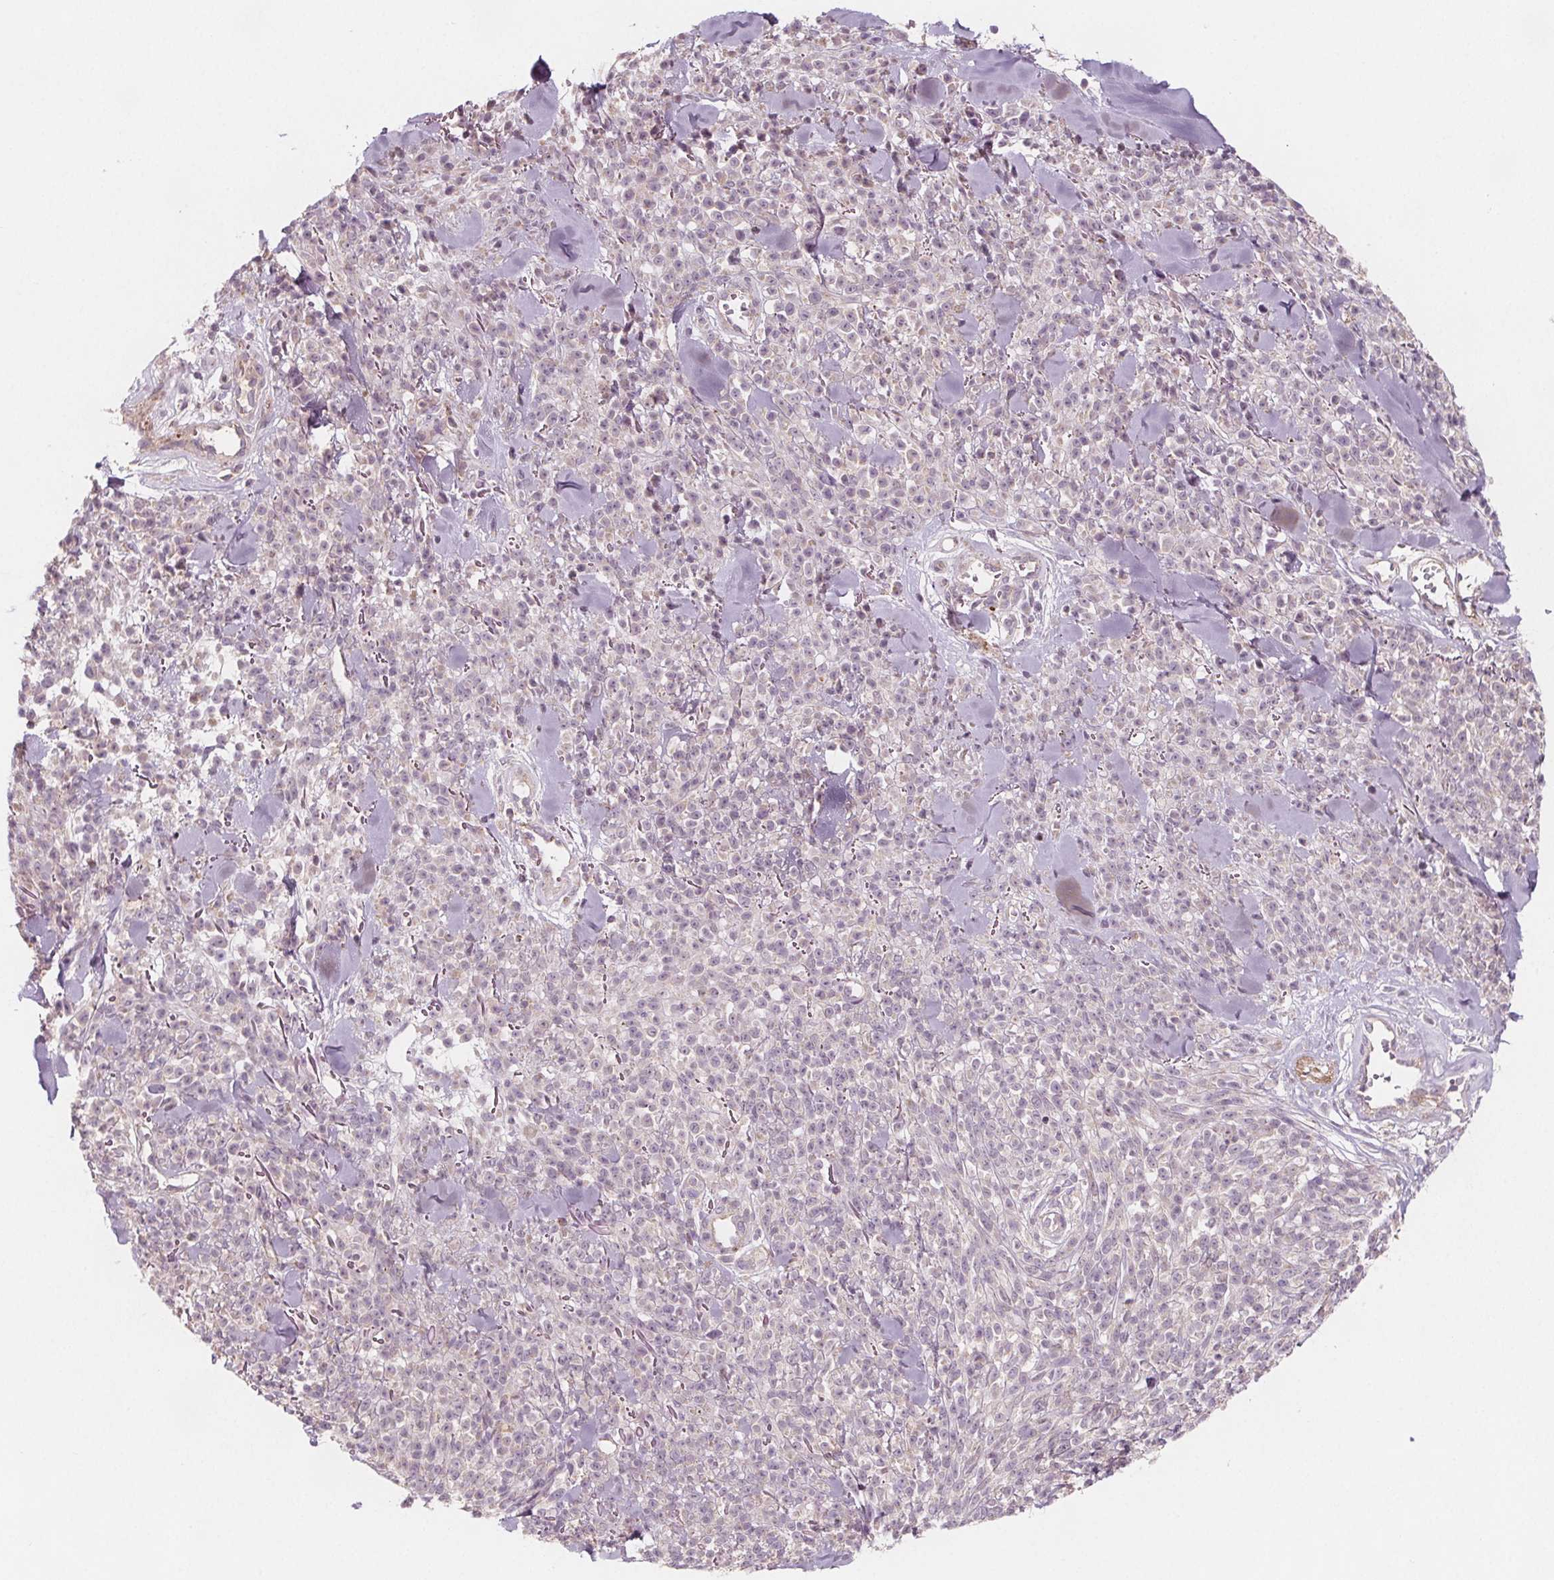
{"staining": {"intensity": "negative", "quantity": "none", "location": "none"}, "tissue": "melanoma", "cell_type": "Tumor cells", "image_type": "cancer", "snomed": [{"axis": "morphology", "description": "Malignant melanoma, NOS"}, {"axis": "topography", "description": "Skin"}, {"axis": "topography", "description": "Skin of trunk"}], "caption": "The immunohistochemistry (IHC) photomicrograph has no significant expression in tumor cells of melanoma tissue.", "gene": "ADAM33", "patient": {"sex": "male", "age": 74}}